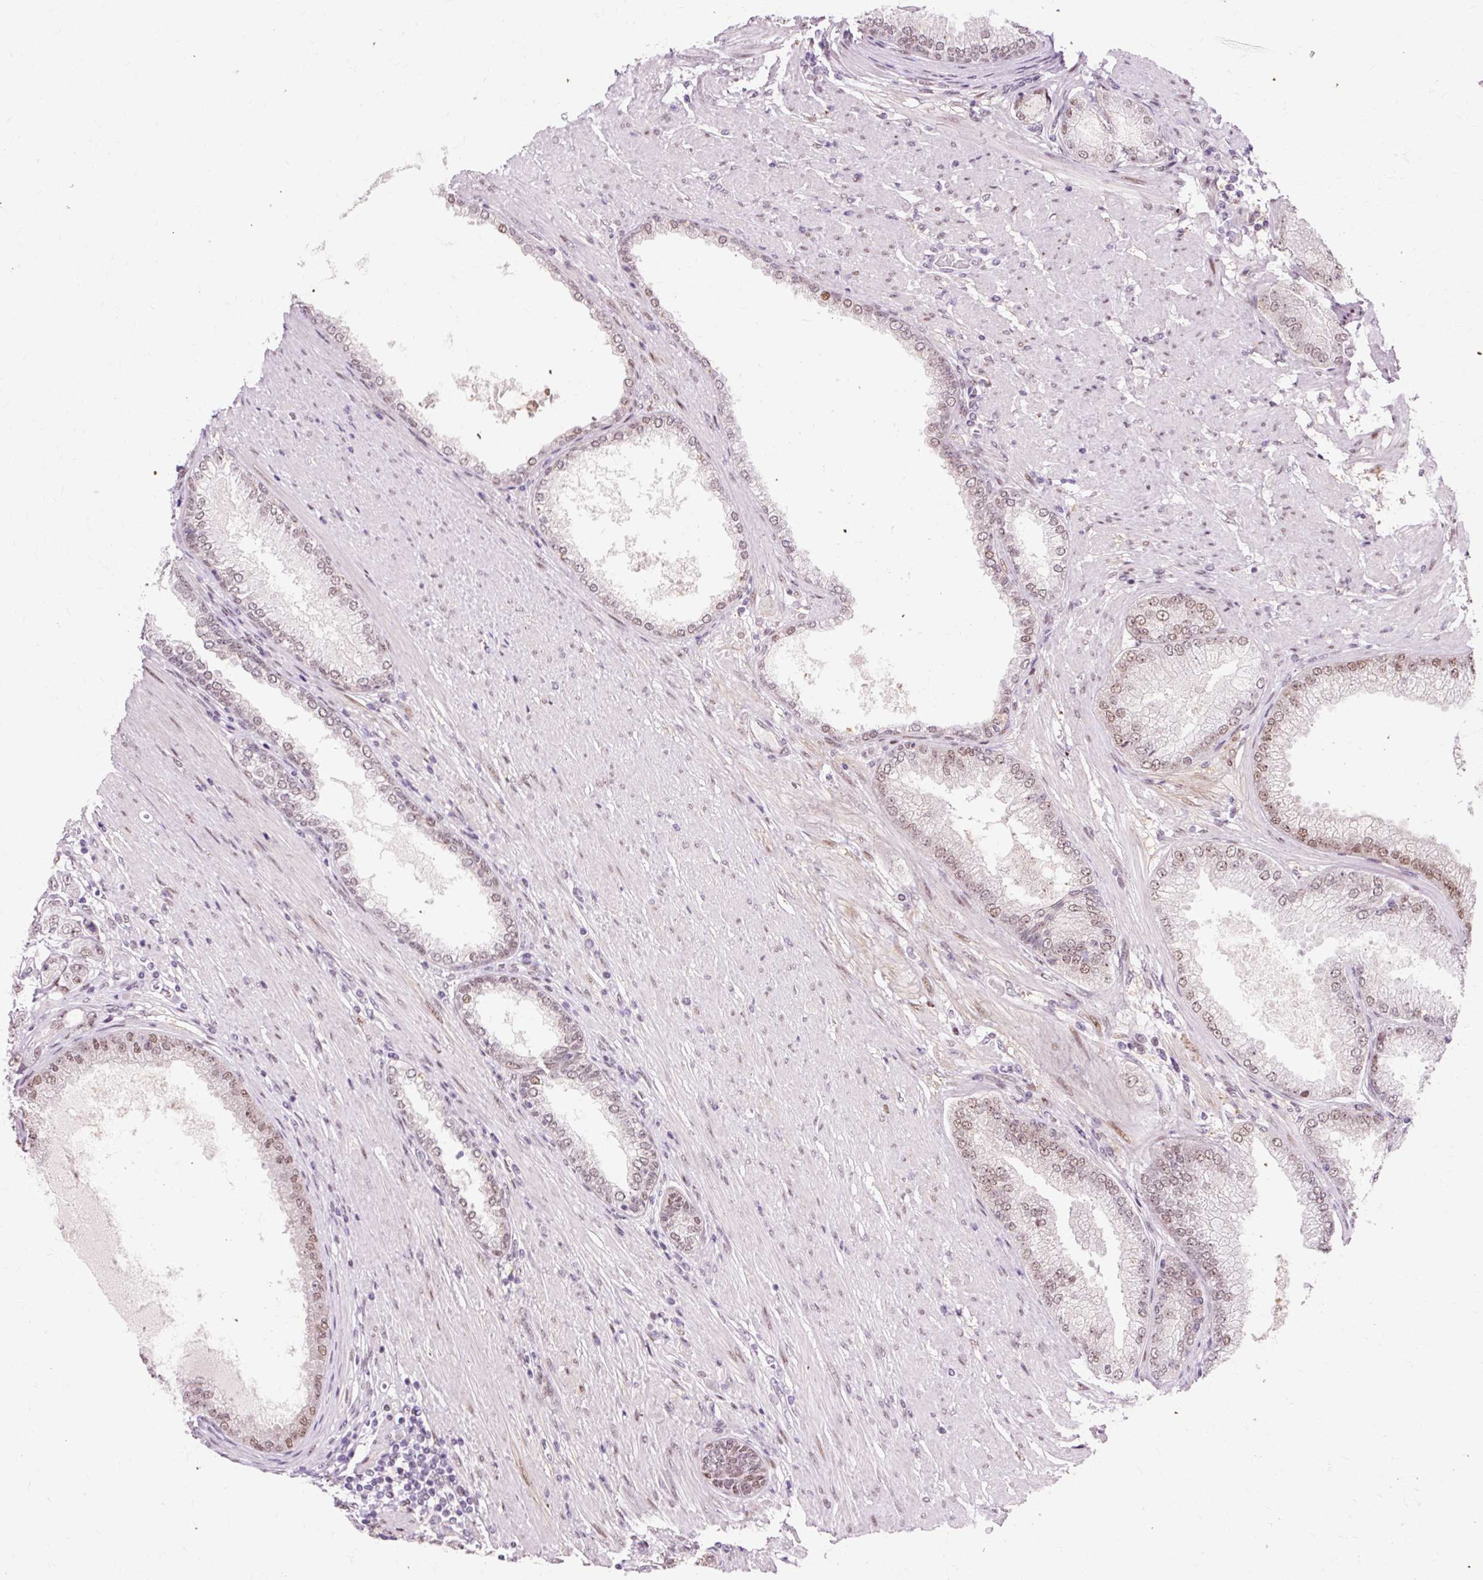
{"staining": {"intensity": "weak", "quantity": "25%-75%", "location": "nuclear"}, "tissue": "prostate cancer", "cell_type": "Tumor cells", "image_type": "cancer", "snomed": [{"axis": "morphology", "description": "Adenocarcinoma, High grade"}, {"axis": "topography", "description": "Prostate"}], "caption": "Weak nuclear staining for a protein is identified in approximately 25%-75% of tumor cells of prostate high-grade adenocarcinoma using immunohistochemistry.", "gene": "MACROD2", "patient": {"sex": "male", "age": 71}}